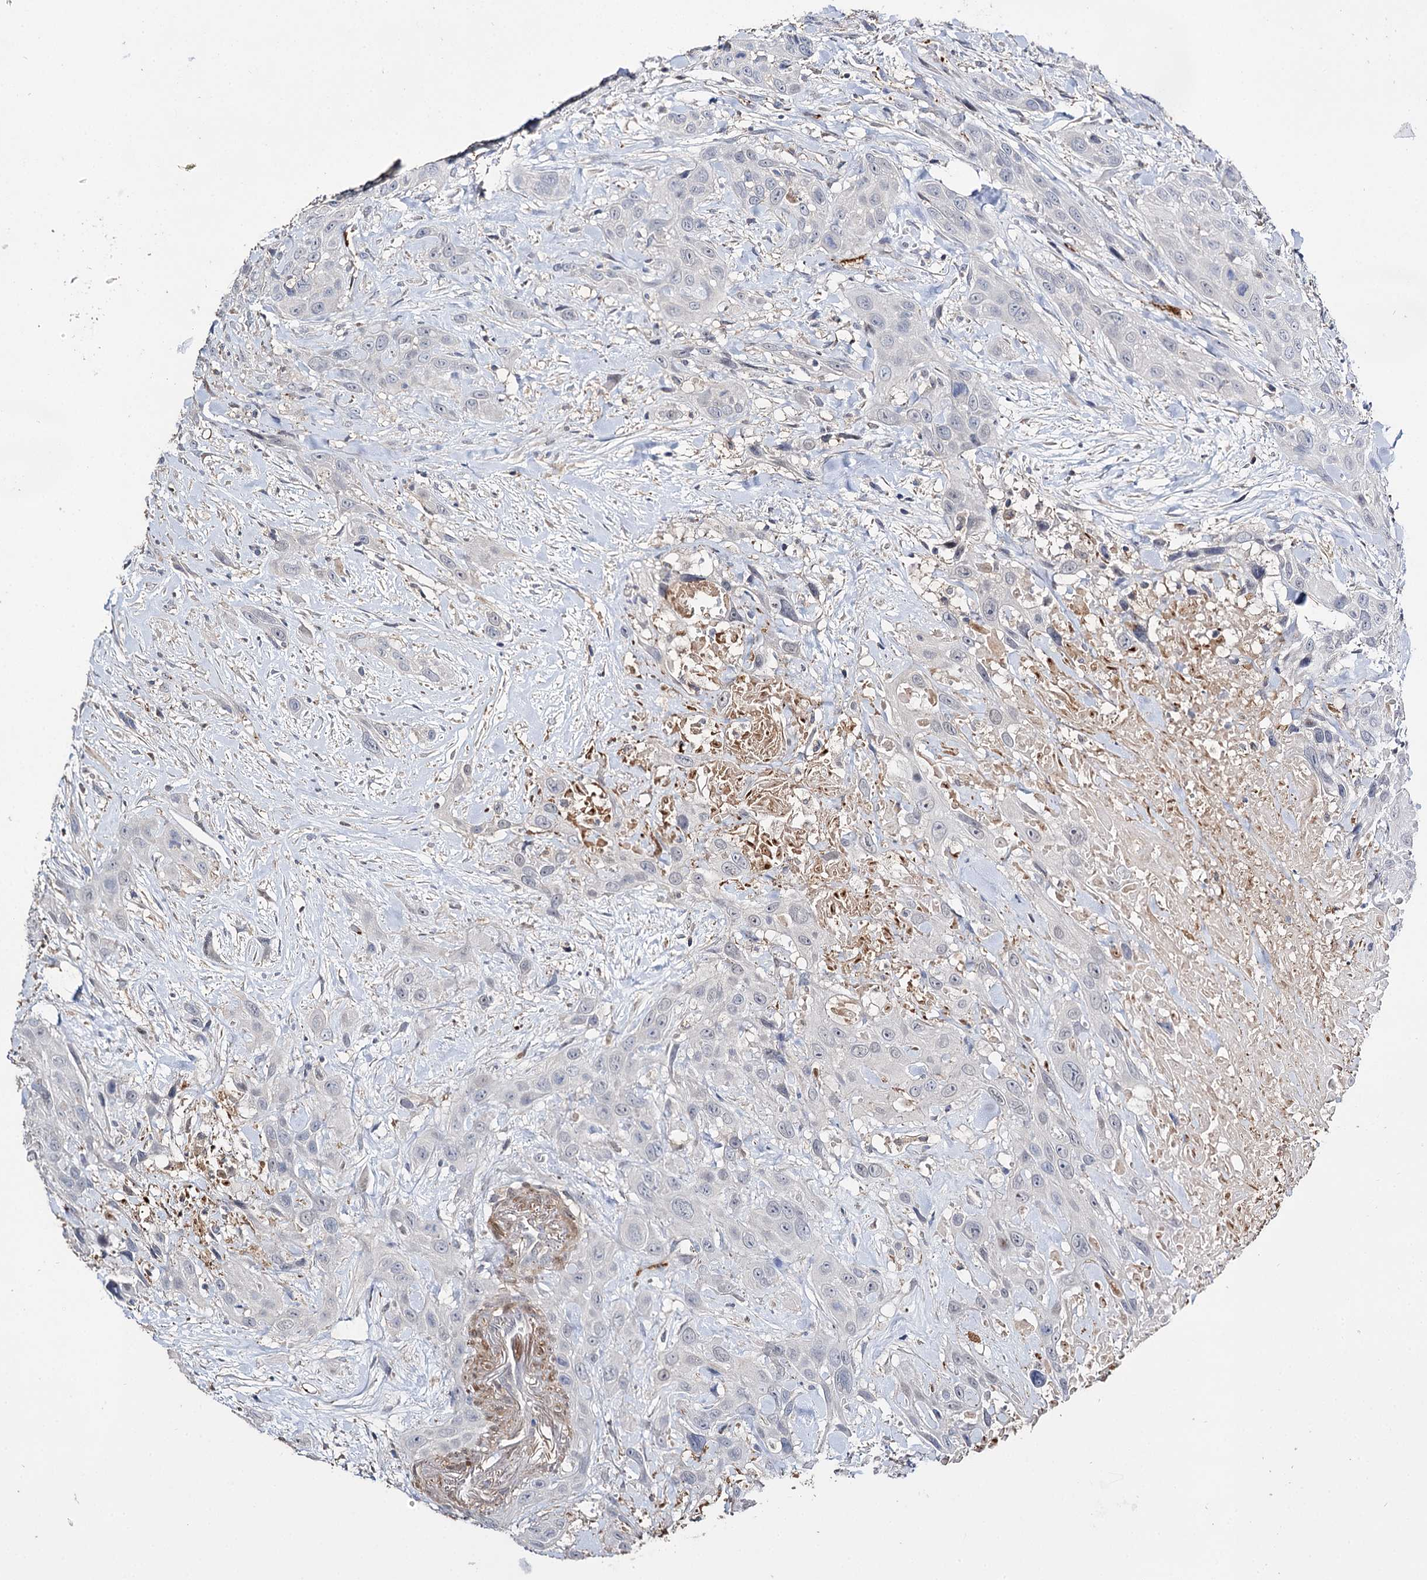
{"staining": {"intensity": "negative", "quantity": "none", "location": "none"}, "tissue": "head and neck cancer", "cell_type": "Tumor cells", "image_type": "cancer", "snomed": [{"axis": "morphology", "description": "Squamous cell carcinoma, NOS"}, {"axis": "topography", "description": "Head-Neck"}], "caption": "Human head and neck squamous cell carcinoma stained for a protein using IHC reveals no expression in tumor cells.", "gene": "DNAH6", "patient": {"sex": "male", "age": 81}}